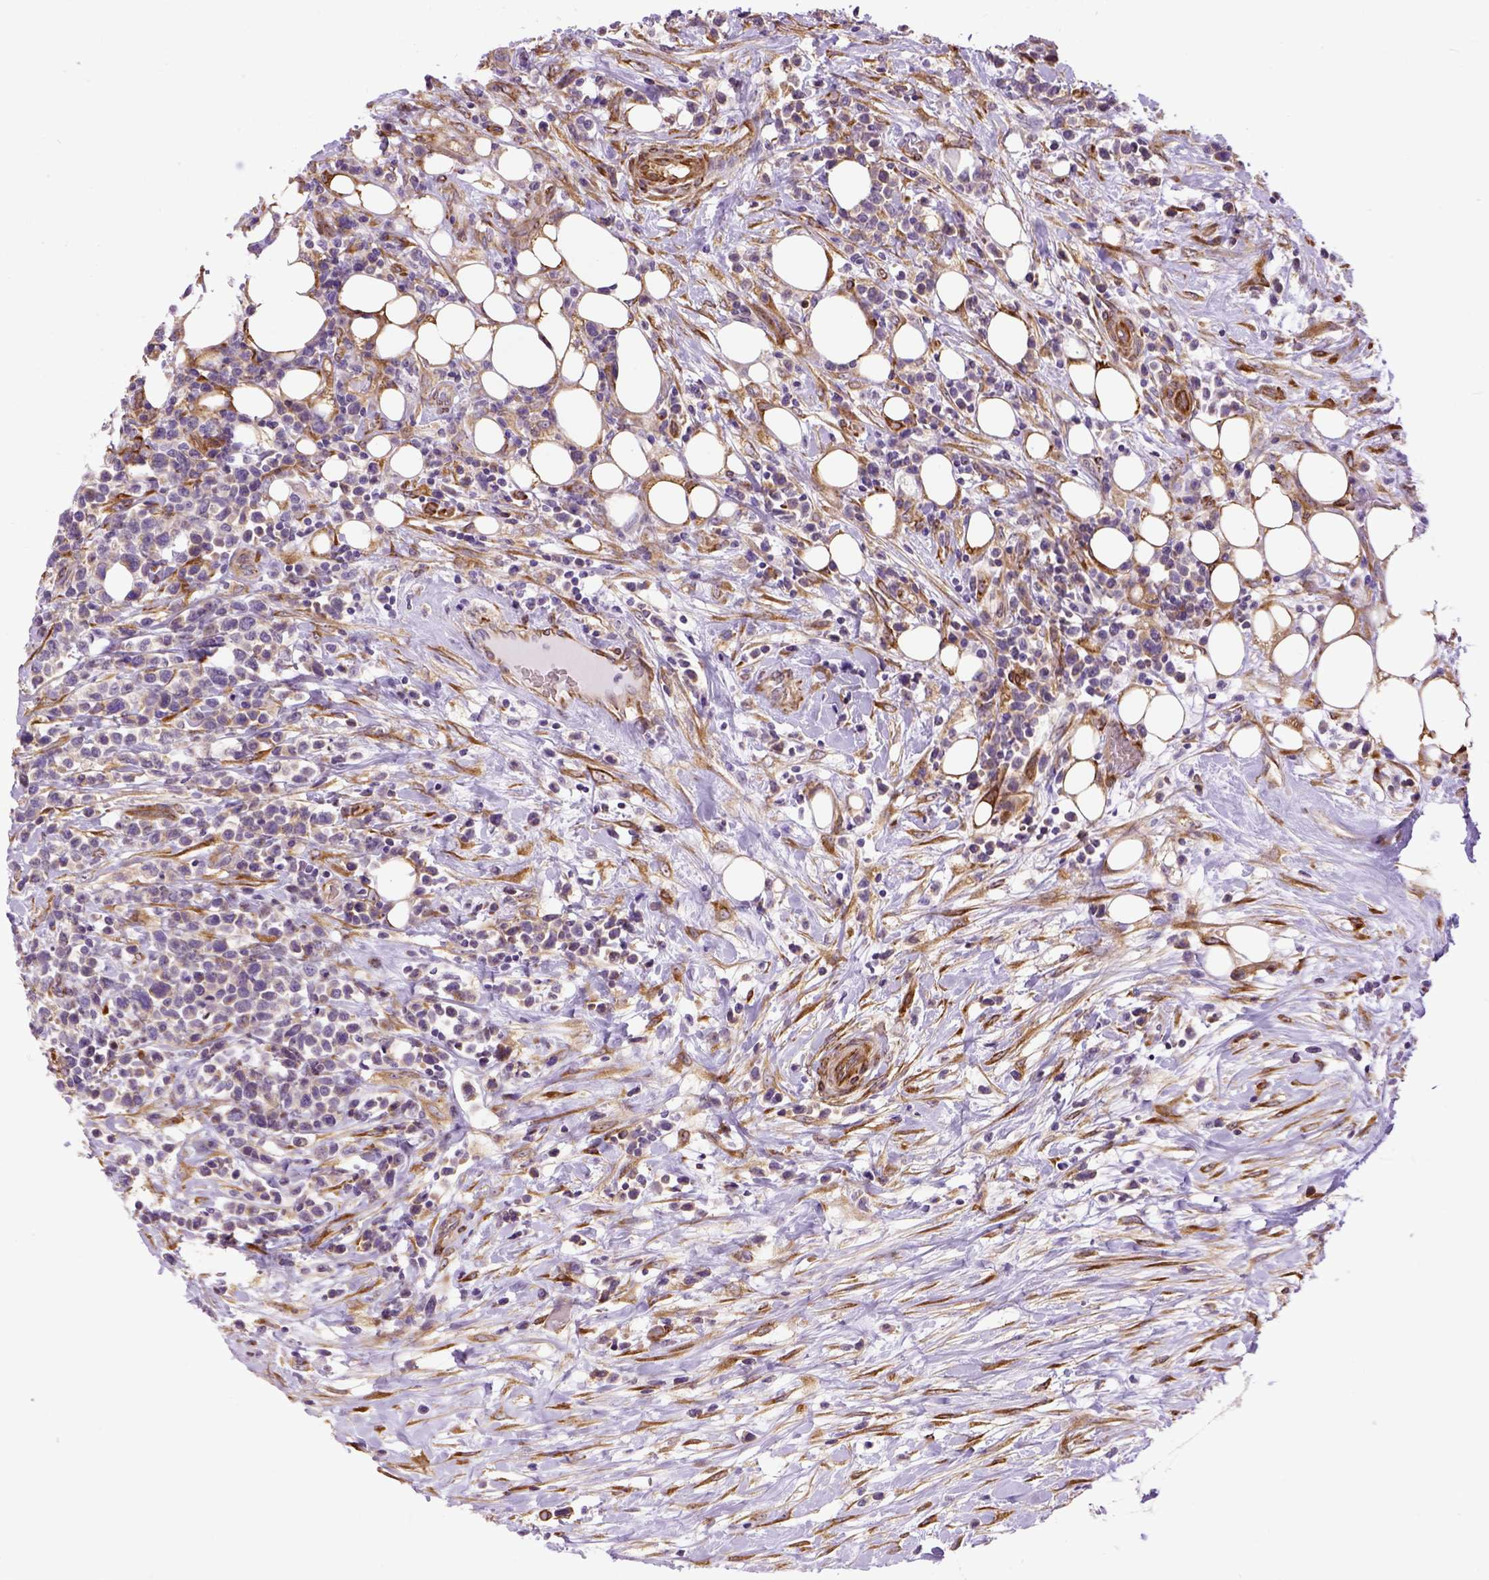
{"staining": {"intensity": "negative", "quantity": "none", "location": "none"}, "tissue": "lymphoma", "cell_type": "Tumor cells", "image_type": "cancer", "snomed": [{"axis": "morphology", "description": "Malignant lymphoma, non-Hodgkin's type, High grade"}, {"axis": "topography", "description": "Soft tissue"}], "caption": "The immunohistochemistry (IHC) image has no significant staining in tumor cells of lymphoma tissue.", "gene": "KAZN", "patient": {"sex": "female", "age": 56}}